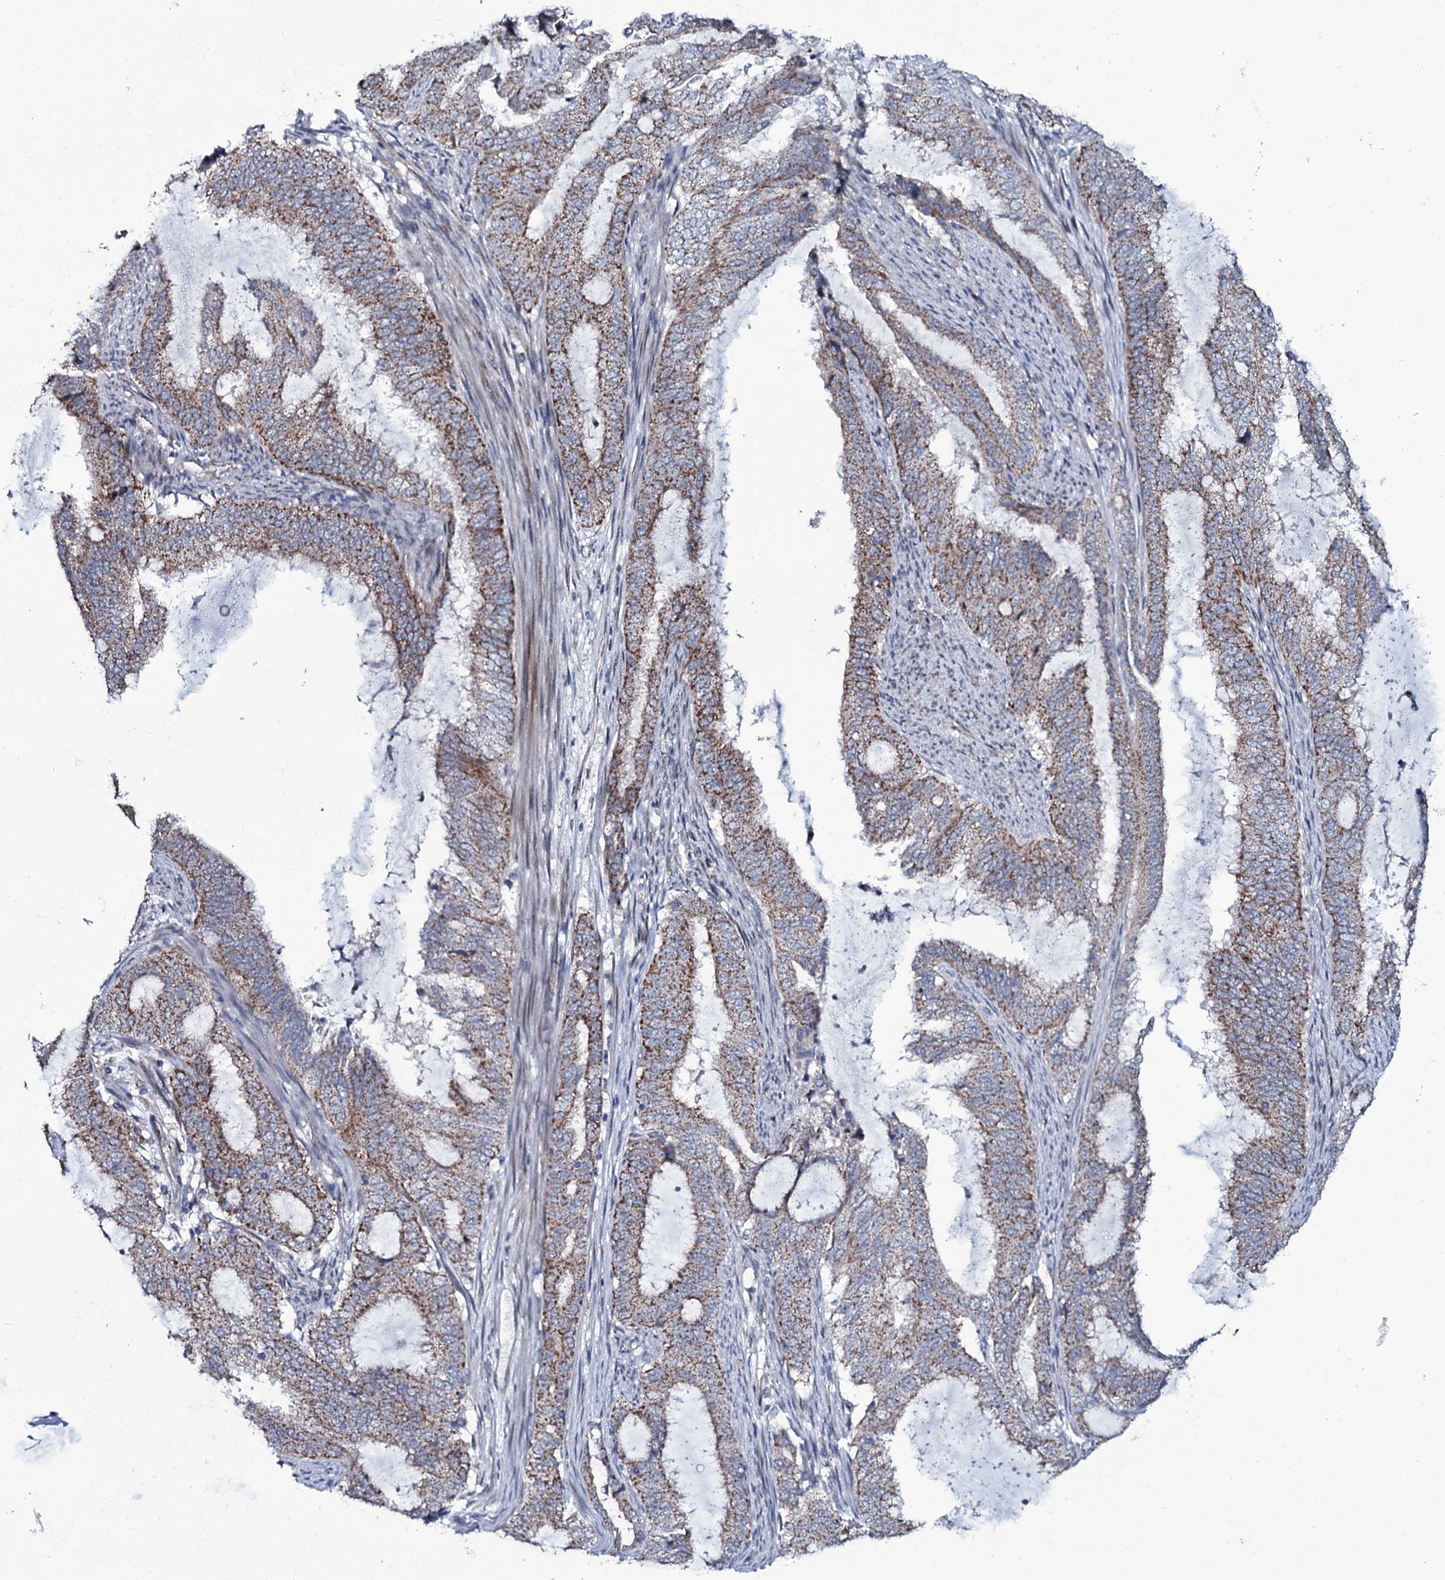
{"staining": {"intensity": "moderate", "quantity": ">75%", "location": "cytoplasmic/membranous"}, "tissue": "endometrial cancer", "cell_type": "Tumor cells", "image_type": "cancer", "snomed": [{"axis": "morphology", "description": "Adenocarcinoma, NOS"}, {"axis": "topography", "description": "Endometrium"}], "caption": "Moderate cytoplasmic/membranous protein staining is appreciated in about >75% of tumor cells in endometrial cancer.", "gene": "WIPF3", "patient": {"sex": "female", "age": 51}}